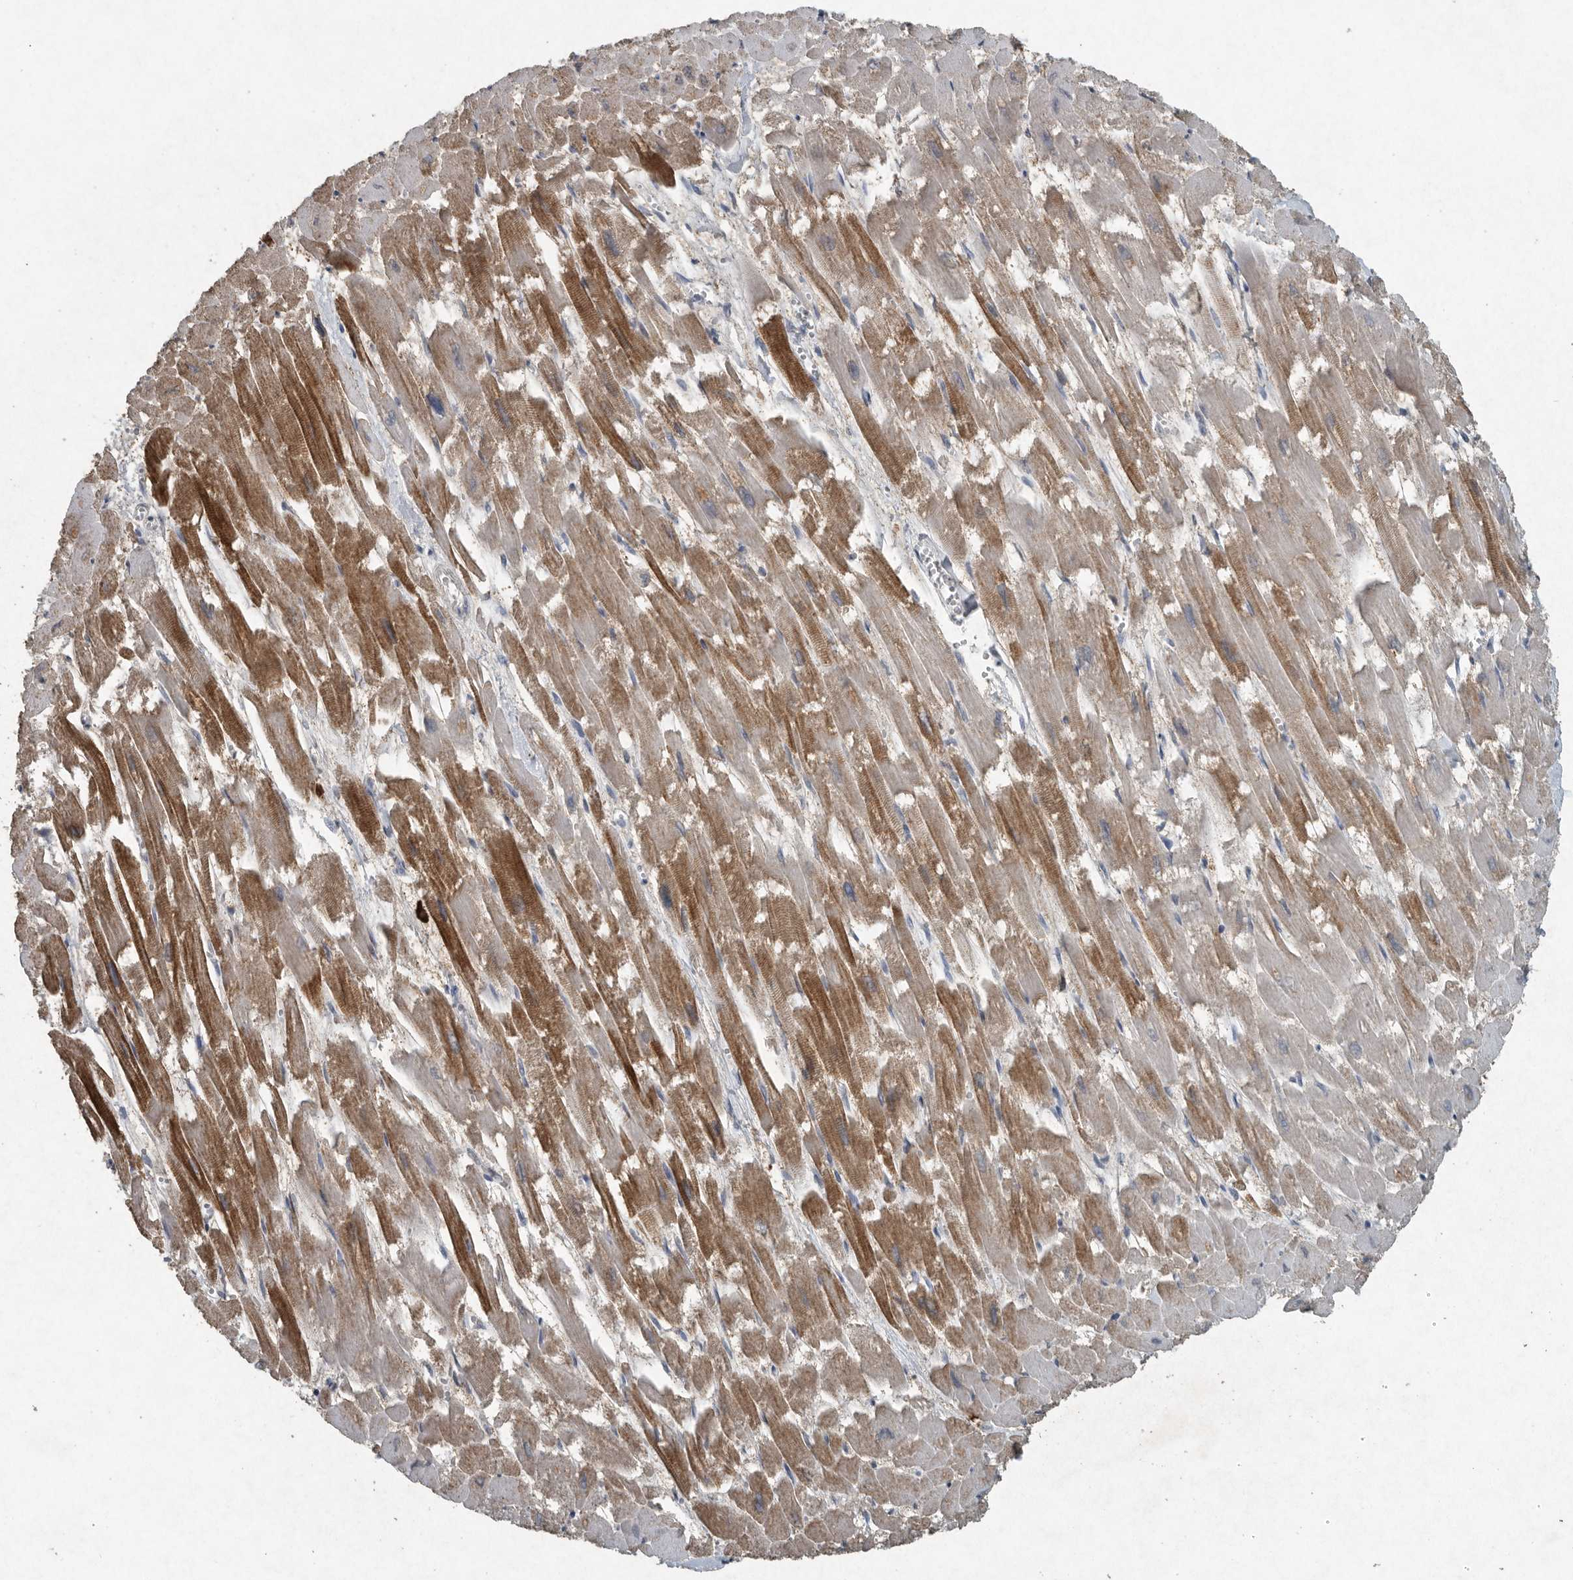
{"staining": {"intensity": "strong", "quantity": "25%-75%", "location": "cytoplasmic/membranous"}, "tissue": "heart muscle", "cell_type": "Cardiomyocytes", "image_type": "normal", "snomed": [{"axis": "morphology", "description": "Normal tissue, NOS"}, {"axis": "topography", "description": "Heart"}], "caption": "Immunohistochemical staining of unremarkable heart muscle shows 25%-75% levels of strong cytoplasmic/membranous protein positivity in about 25%-75% of cardiomyocytes.", "gene": "IL20", "patient": {"sex": "male", "age": 54}}